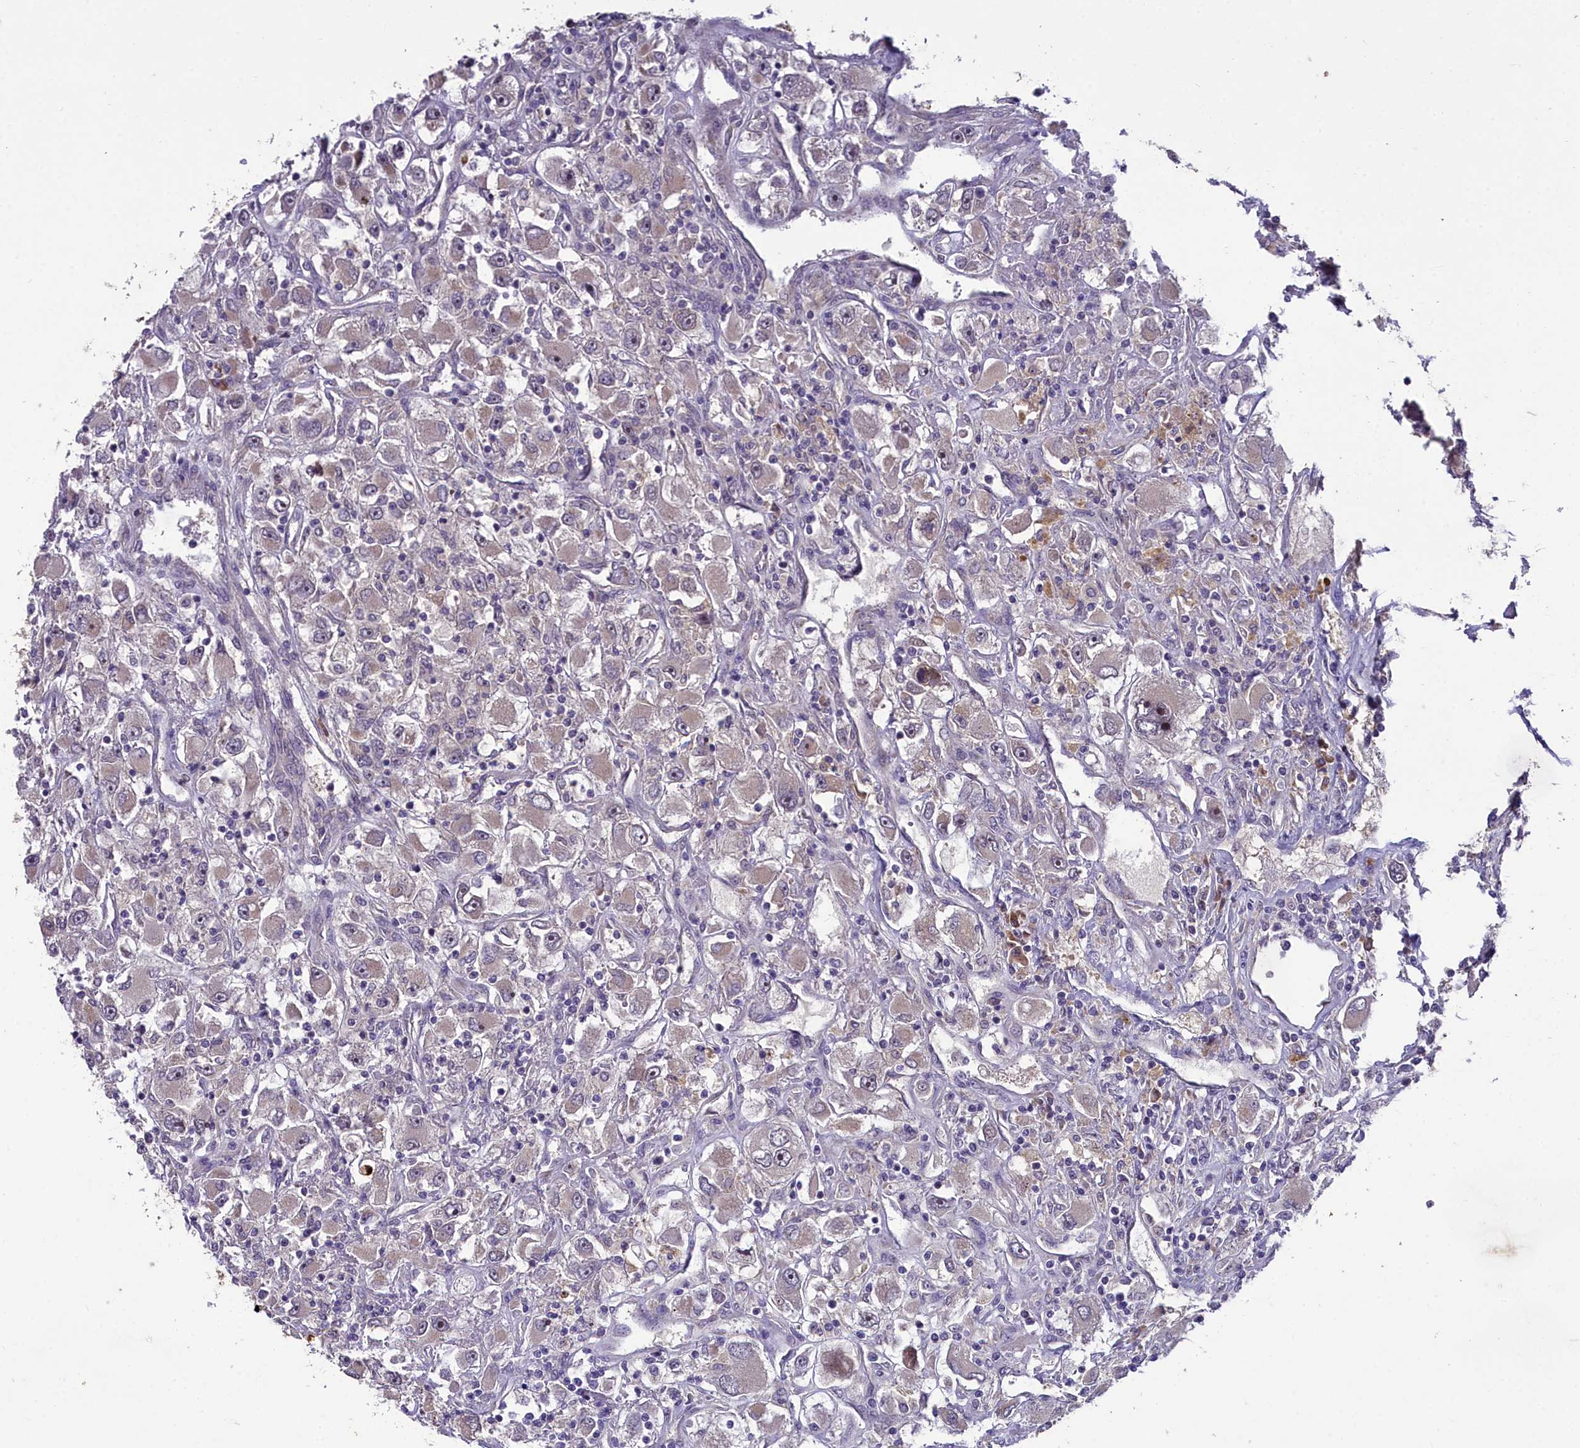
{"staining": {"intensity": "moderate", "quantity": "<25%", "location": "nuclear"}, "tissue": "renal cancer", "cell_type": "Tumor cells", "image_type": "cancer", "snomed": [{"axis": "morphology", "description": "Adenocarcinoma, NOS"}, {"axis": "topography", "description": "Kidney"}], "caption": "Immunohistochemistry (IHC) (DAB (3,3'-diaminobenzidine)) staining of human adenocarcinoma (renal) exhibits moderate nuclear protein positivity in approximately <25% of tumor cells. (Brightfield microscopy of DAB IHC at high magnification).", "gene": "ZNF333", "patient": {"sex": "female", "age": 52}}